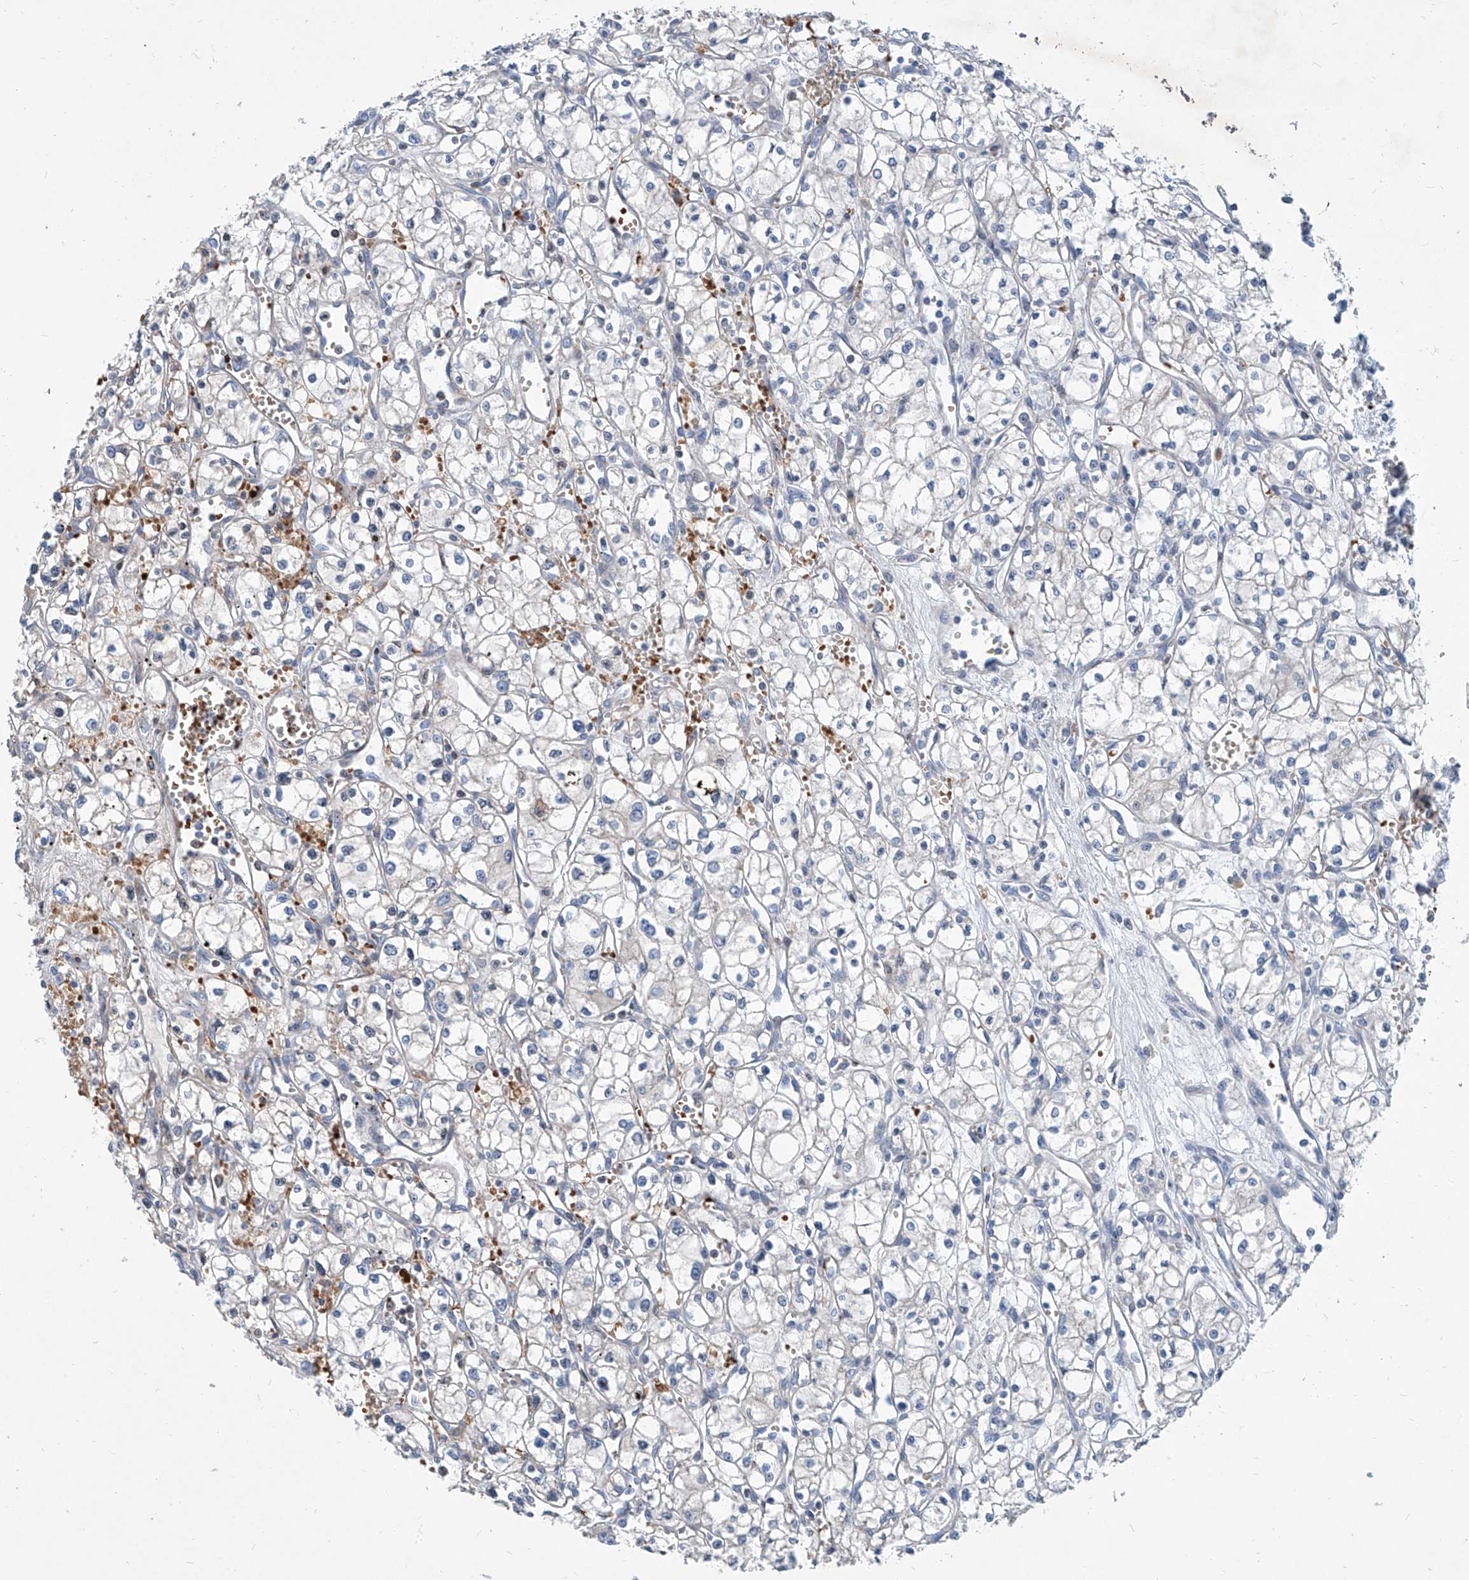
{"staining": {"intensity": "negative", "quantity": "none", "location": "none"}, "tissue": "renal cancer", "cell_type": "Tumor cells", "image_type": "cancer", "snomed": [{"axis": "morphology", "description": "Adenocarcinoma, NOS"}, {"axis": "topography", "description": "Kidney"}], "caption": "IHC of adenocarcinoma (renal) exhibits no staining in tumor cells.", "gene": "FPR2", "patient": {"sex": "male", "age": 59}}